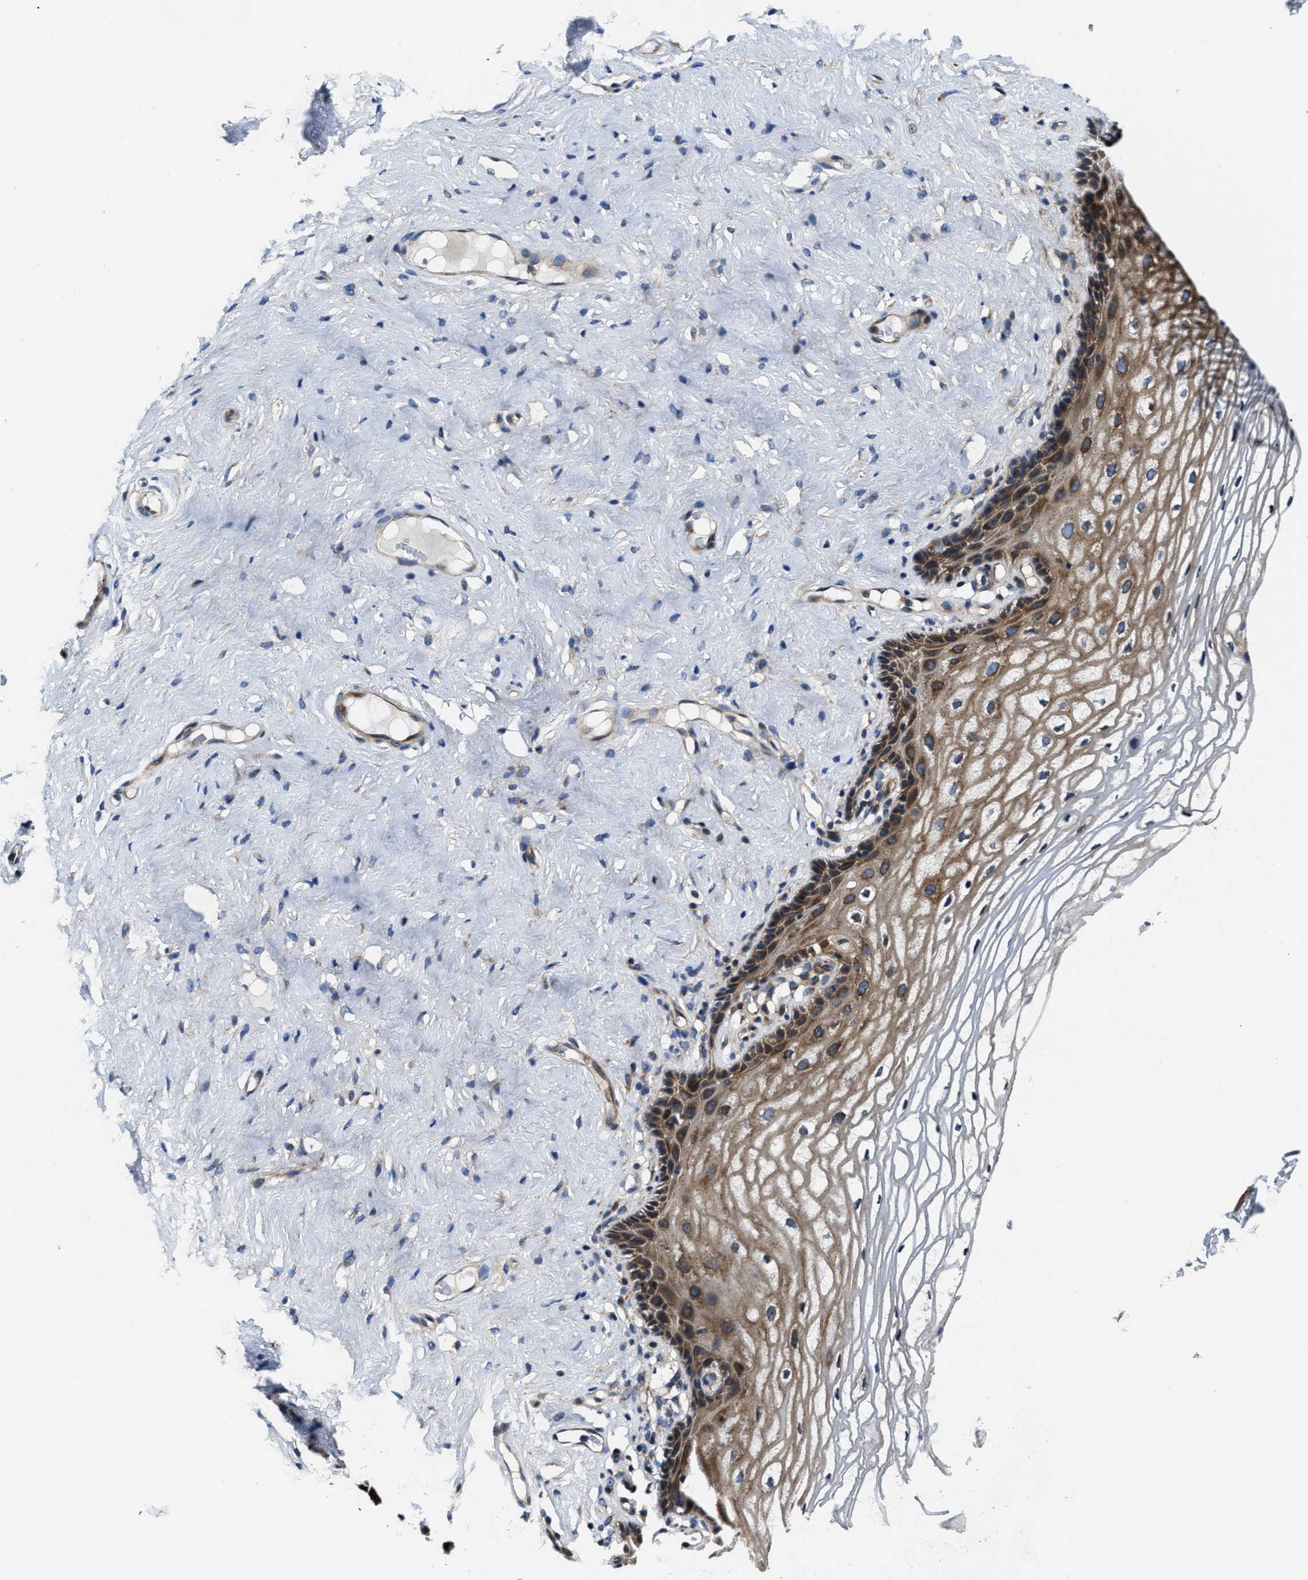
{"staining": {"intensity": "strong", "quantity": "<25%", "location": "cytoplasmic/membranous"}, "tissue": "vagina", "cell_type": "Squamous epithelial cells", "image_type": "normal", "snomed": [{"axis": "morphology", "description": "Normal tissue, NOS"}, {"axis": "morphology", "description": "Adenocarcinoma, NOS"}, {"axis": "topography", "description": "Rectum"}, {"axis": "topography", "description": "Vagina"}], "caption": "DAB immunohistochemical staining of unremarkable vagina demonstrates strong cytoplasmic/membranous protein expression in about <25% of squamous epithelial cells.", "gene": "PTAR1", "patient": {"sex": "female", "age": 71}}